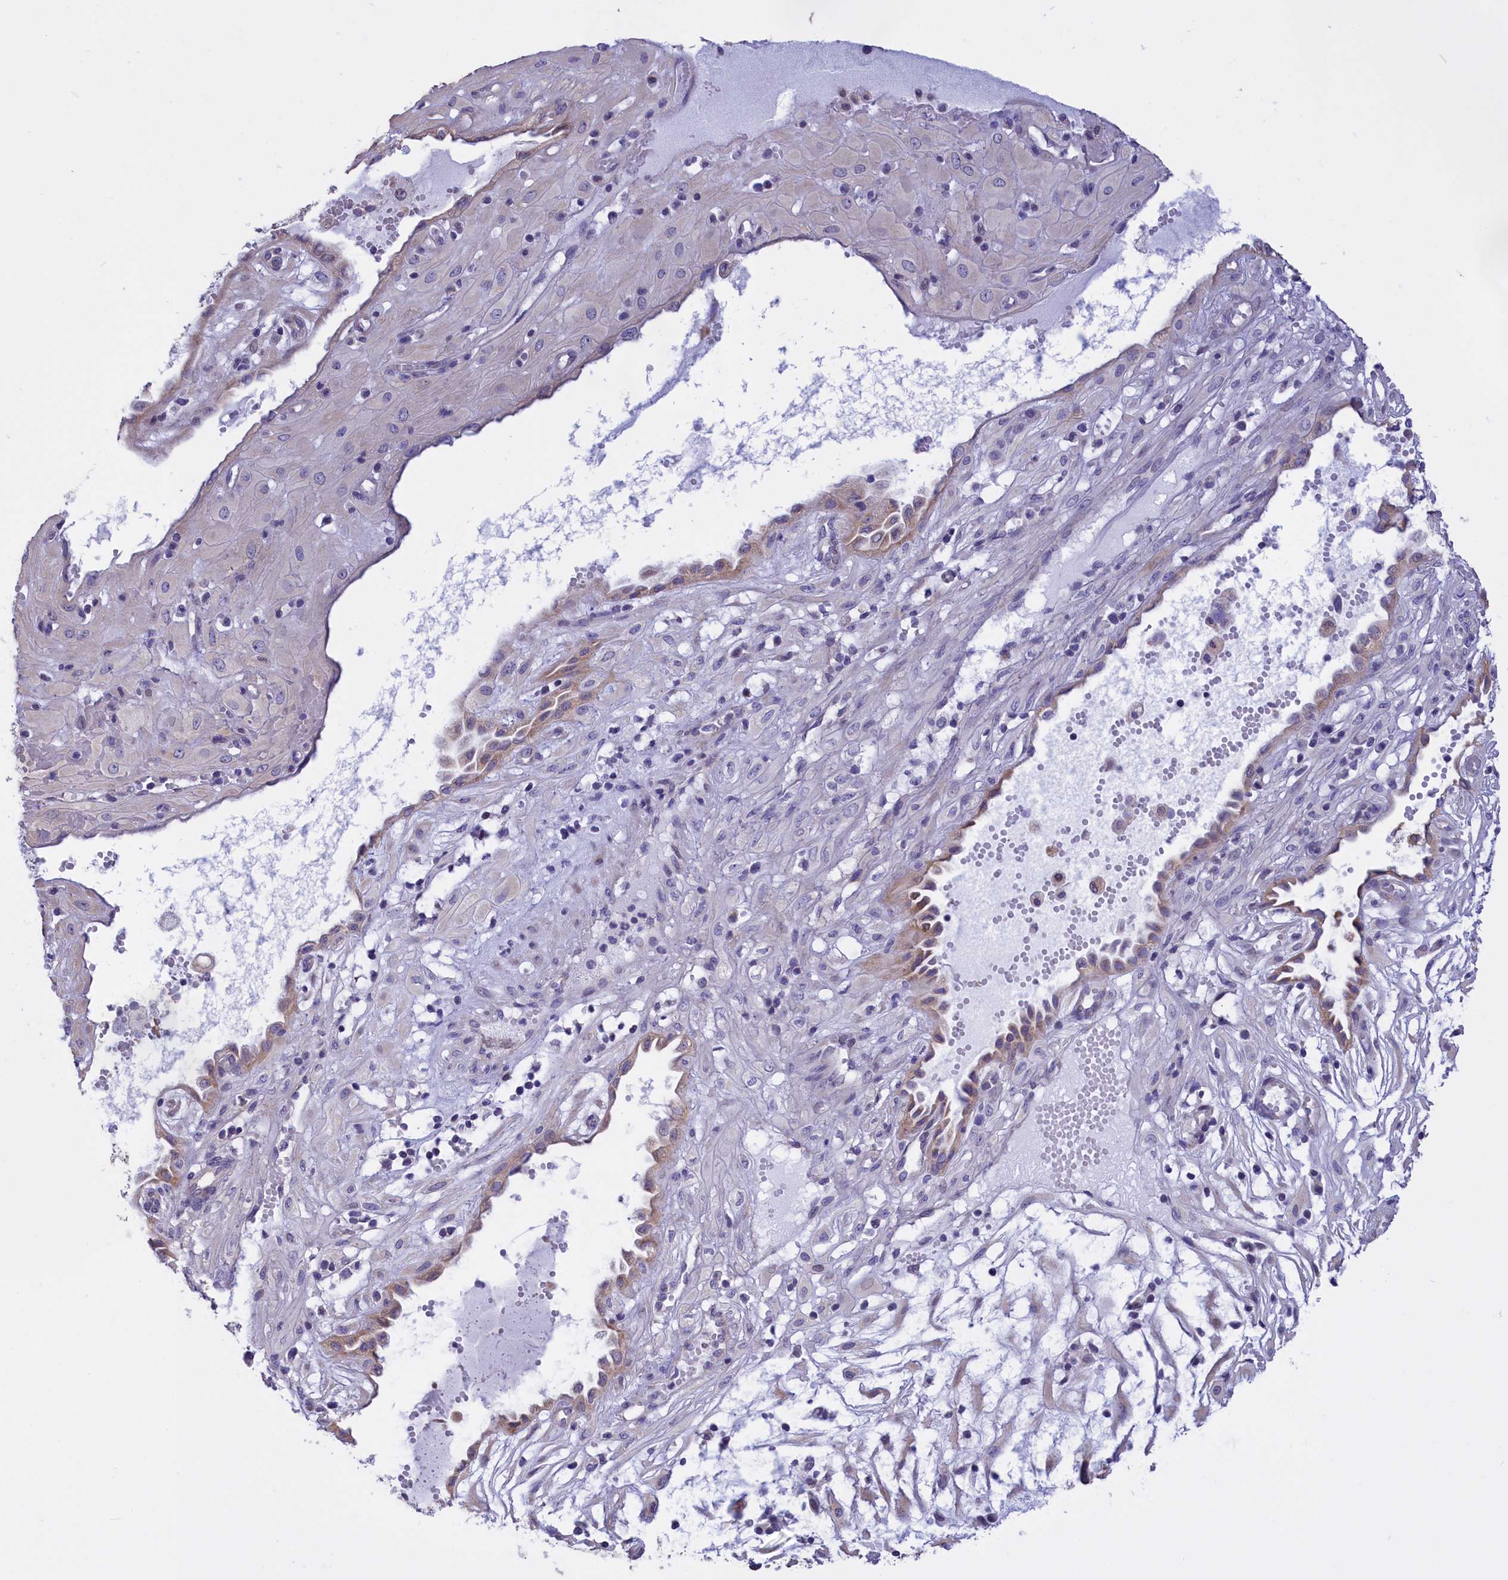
{"staining": {"intensity": "negative", "quantity": "none", "location": "none"}, "tissue": "cervical cancer", "cell_type": "Tumor cells", "image_type": "cancer", "snomed": [{"axis": "morphology", "description": "Squamous cell carcinoma, NOS"}, {"axis": "topography", "description": "Cervix"}], "caption": "An immunohistochemistry (IHC) micrograph of cervical cancer (squamous cell carcinoma) is shown. There is no staining in tumor cells of cervical cancer (squamous cell carcinoma).", "gene": "CYP2U1", "patient": {"sex": "female", "age": 36}}